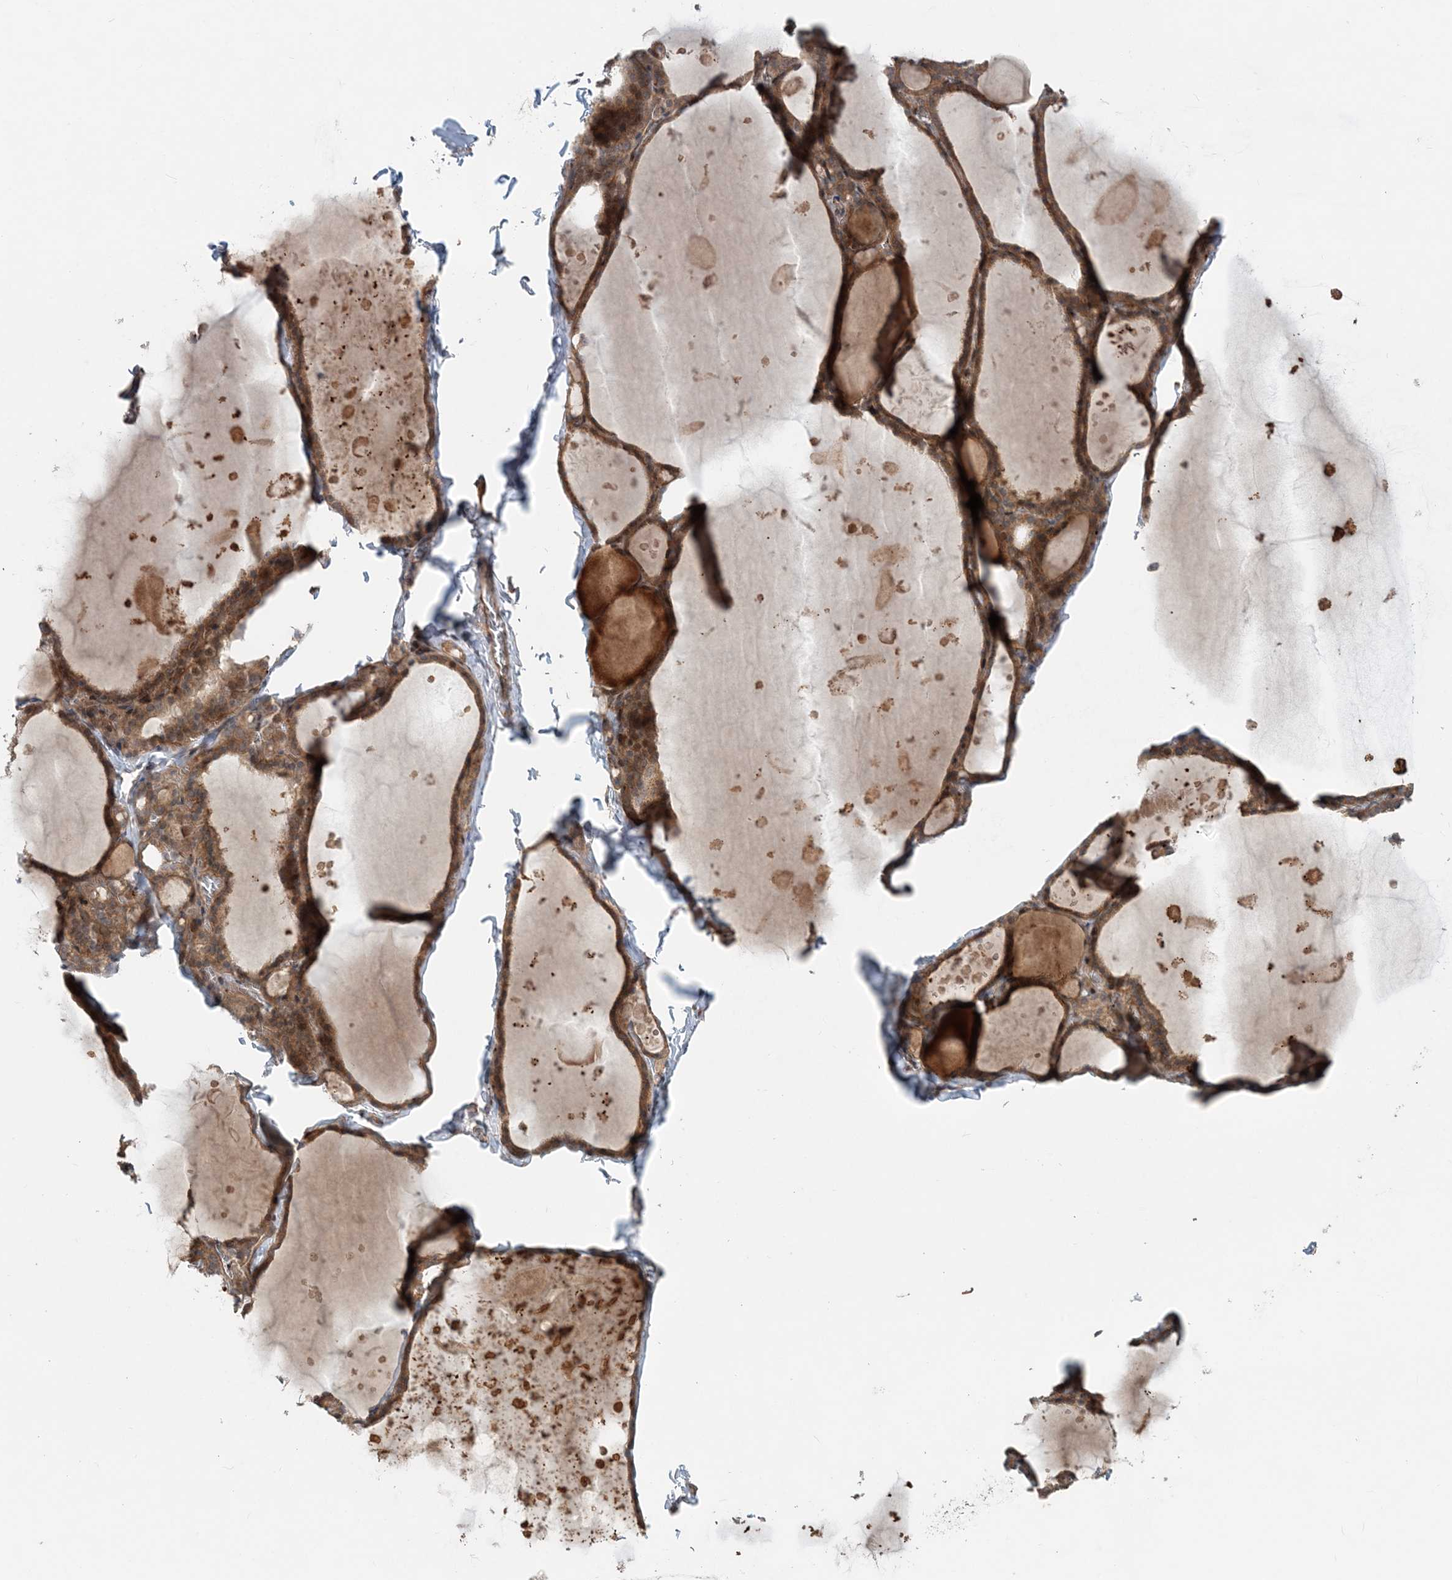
{"staining": {"intensity": "moderate", "quantity": ">75%", "location": "cytoplasmic/membranous"}, "tissue": "thyroid gland", "cell_type": "Glandular cells", "image_type": "normal", "snomed": [{"axis": "morphology", "description": "Normal tissue, NOS"}, {"axis": "topography", "description": "Thyroid gland"}], "caption": "Unremarkable thyroid gland was stained to show a protein in brown. There is medium levels of moderate cytoplasmic/membranous expression in about >75% of glandular cells.", "gene": "GEMIN5", "patient": {"sex": "male", "age": 56}}